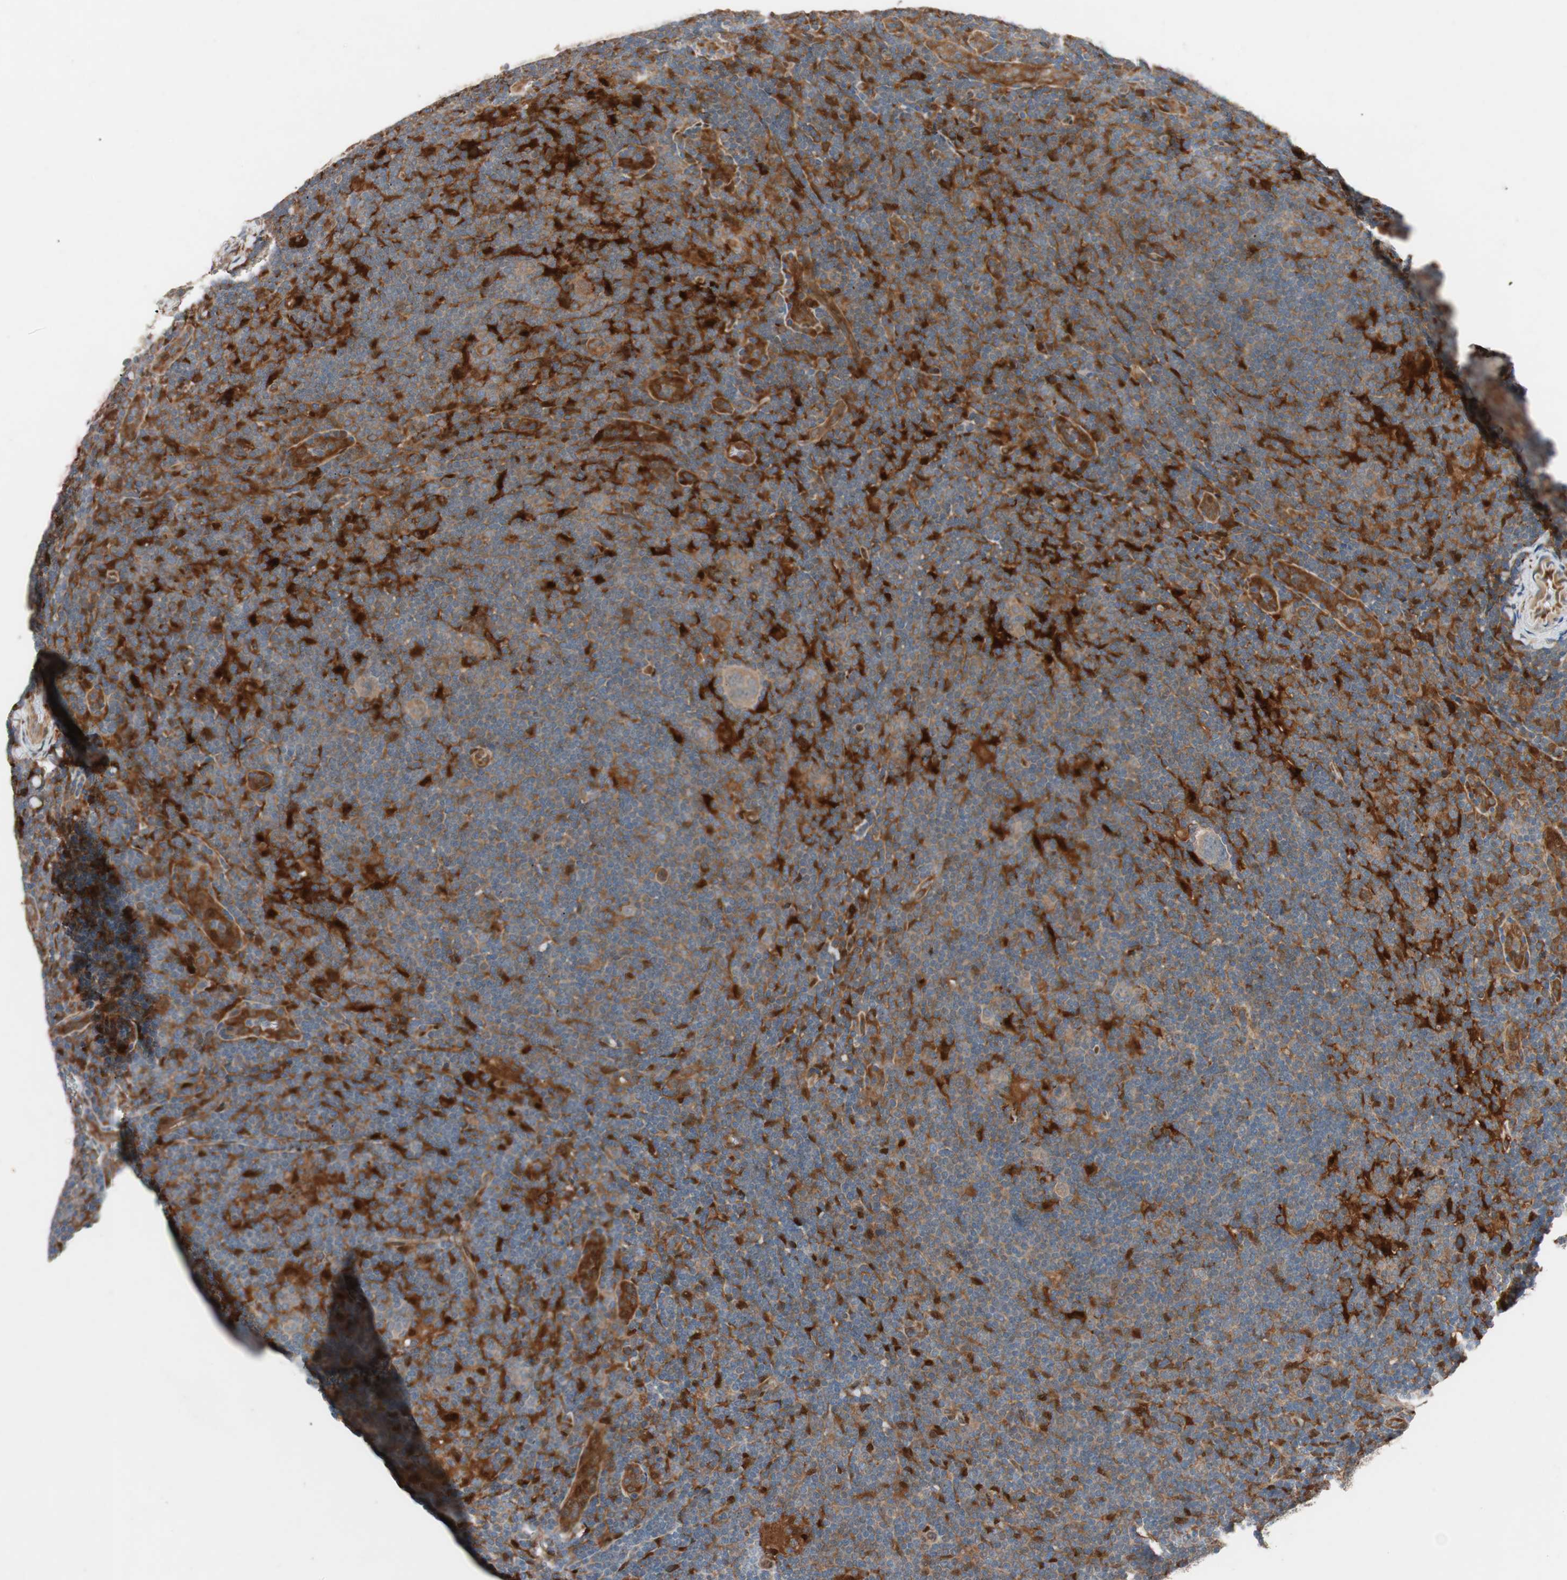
{"staining": {"intensity": "moderate", "quantity": ">75%", "location": "cytoplasmic/membranous"}, "tissue": "lymphoma", "cell_type": "Tumor cells", "image_type": "cancer", "snomed": [{"axis": "morphology", "description": "Hodgkin's disease, NOS"}, {"axis": "topography", "description": "Lymph node"}], "caption": "Human Hodgkin's disease stained with a brown dye exhibits moderate cytoplasmic/membranous positive staining in approximately >75% of tumor cells.", "gene": "FAAH", "patient": {"sex": "female", "age": 57}}